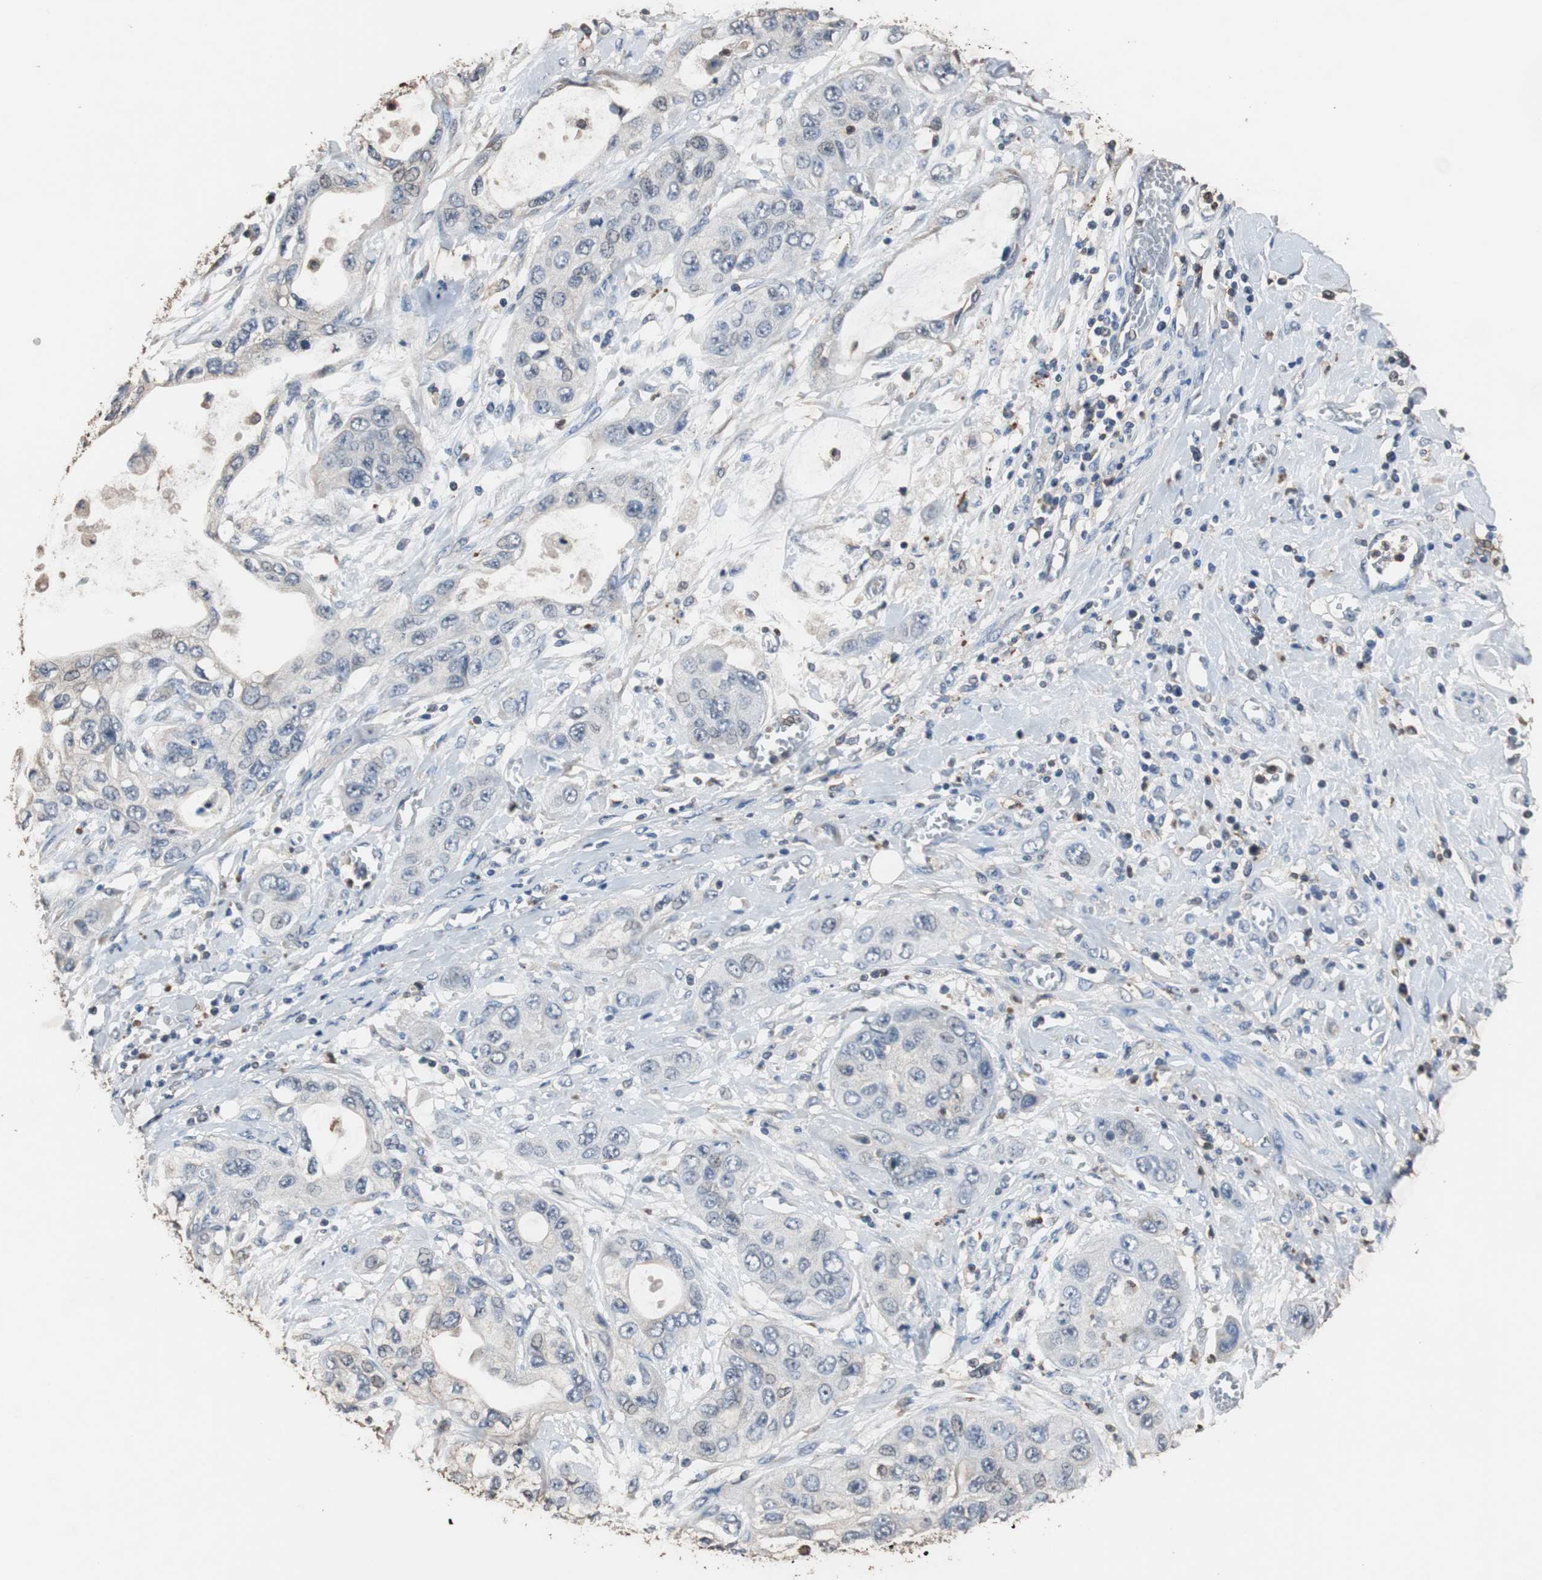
{"staining": {"intensity": "negative", "quantity": "none", "location": "none"}, "tissue": "pancreatic cancer", "cell_type": "Tumor cells", "image_type": "cancer", "snomed": [{"axis": "morphology", "description": "Adenocarcinoma, NOS"}, {"axis": "topography", "description": "Pancreas"}], "caption": "DAB immunohistochemical staining of human pancreatic adenocarcinoma displays no significant positivity in tumor cells.", "gene": "SCIMP", "patient": {"sex": "female", "age": 70}}